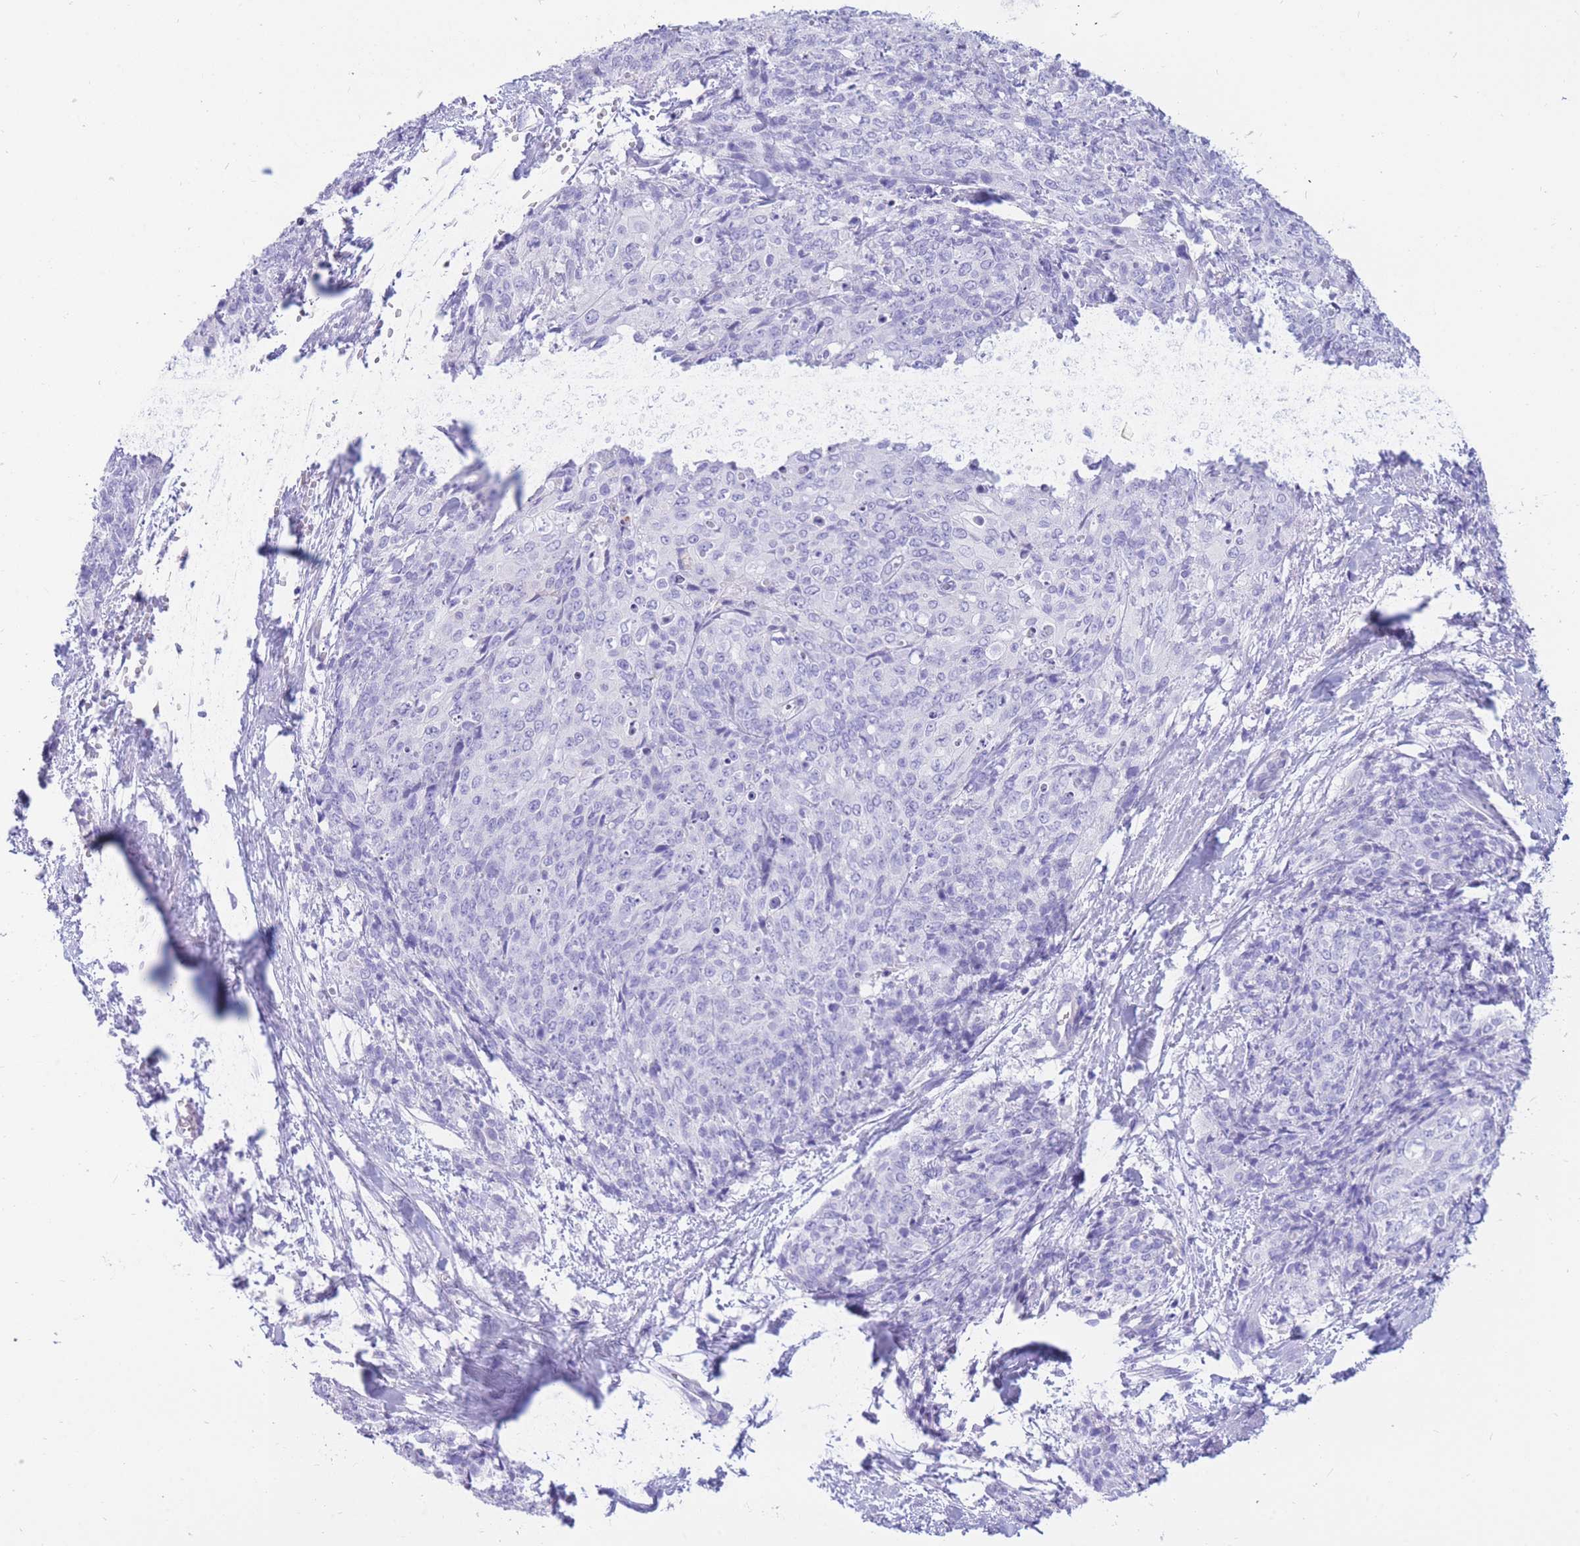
{"staining": {"intensity": "negative", "quantity": "none", "location": "none"}, "tissue": "skin cancer", "cell_type": "Tumor cells", "image_type": "cancer", "snomed": [{"axis": "morphology", "description": "Squamous cell carcinoma, NOS"}, {"axis": "topography", "description": "Skin"}, {"axis": "topography", "description": "Vulva"}], "caption": "Squamous cell carcinoma (skin) stained for a protein using IHC reveals no staining tumor cells.", "gene": "SULT1A1", "patient": {"sex": "female", "age": 85}}